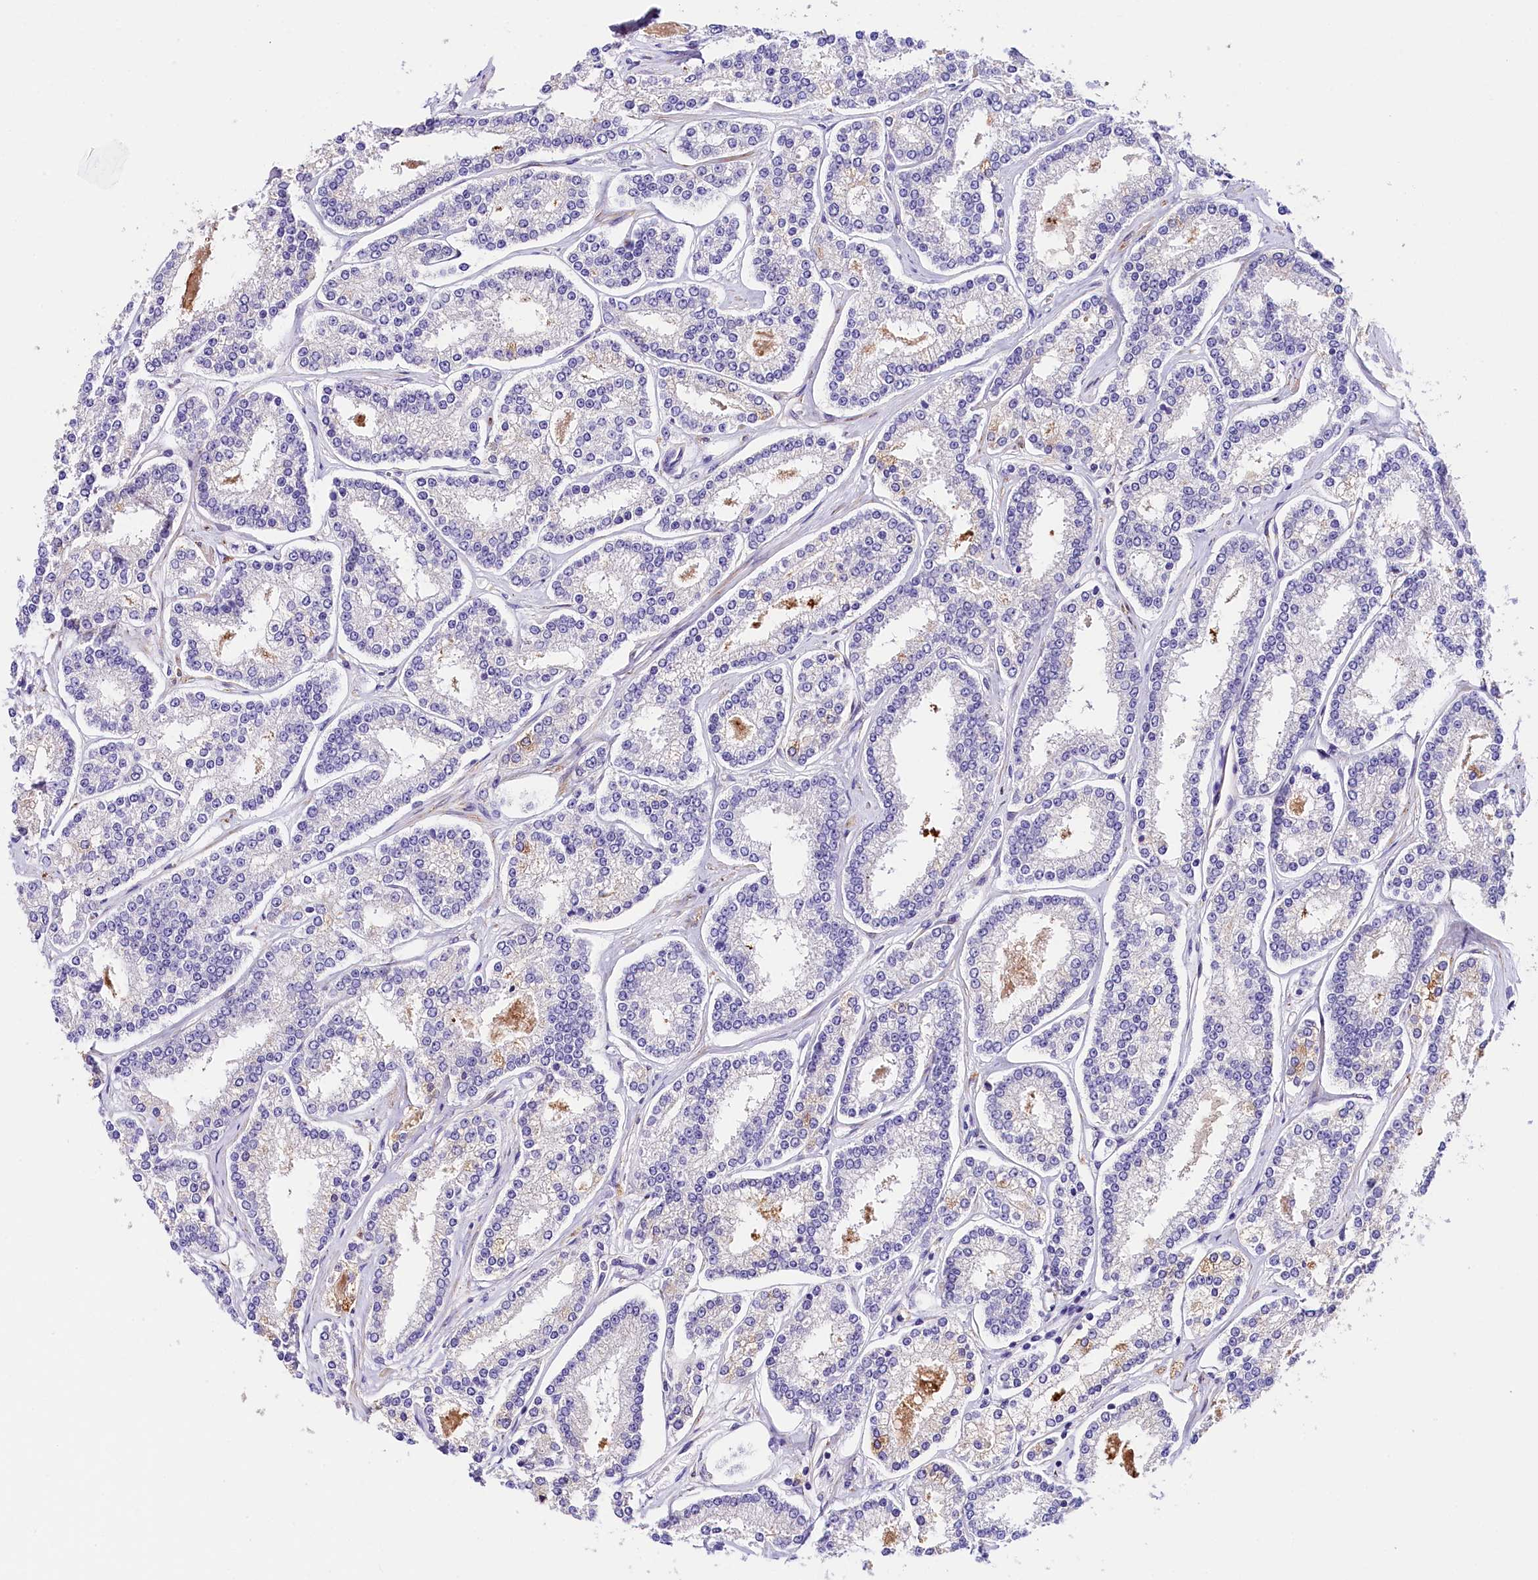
{"staining": {"intensity": "negative", "quantity": "none", "location": "none"}, "tissue": "prostate cancer", "cell_type": "Tumor cells", "image_type": "cancer", "snomed": [{"axis": "morphology", "description": "Normal tissue, NOS"}, {"axis": "morphology", "description": "Adenocarcinoma, High grade"}, {"axis": "topography", "description": "Prostate"}], "caption": "A histopathology image of human prostate cancer is negative for staining in tumor cells.", "gene": "ITGA1", "patient": {"sex": "male", "age": 83}}